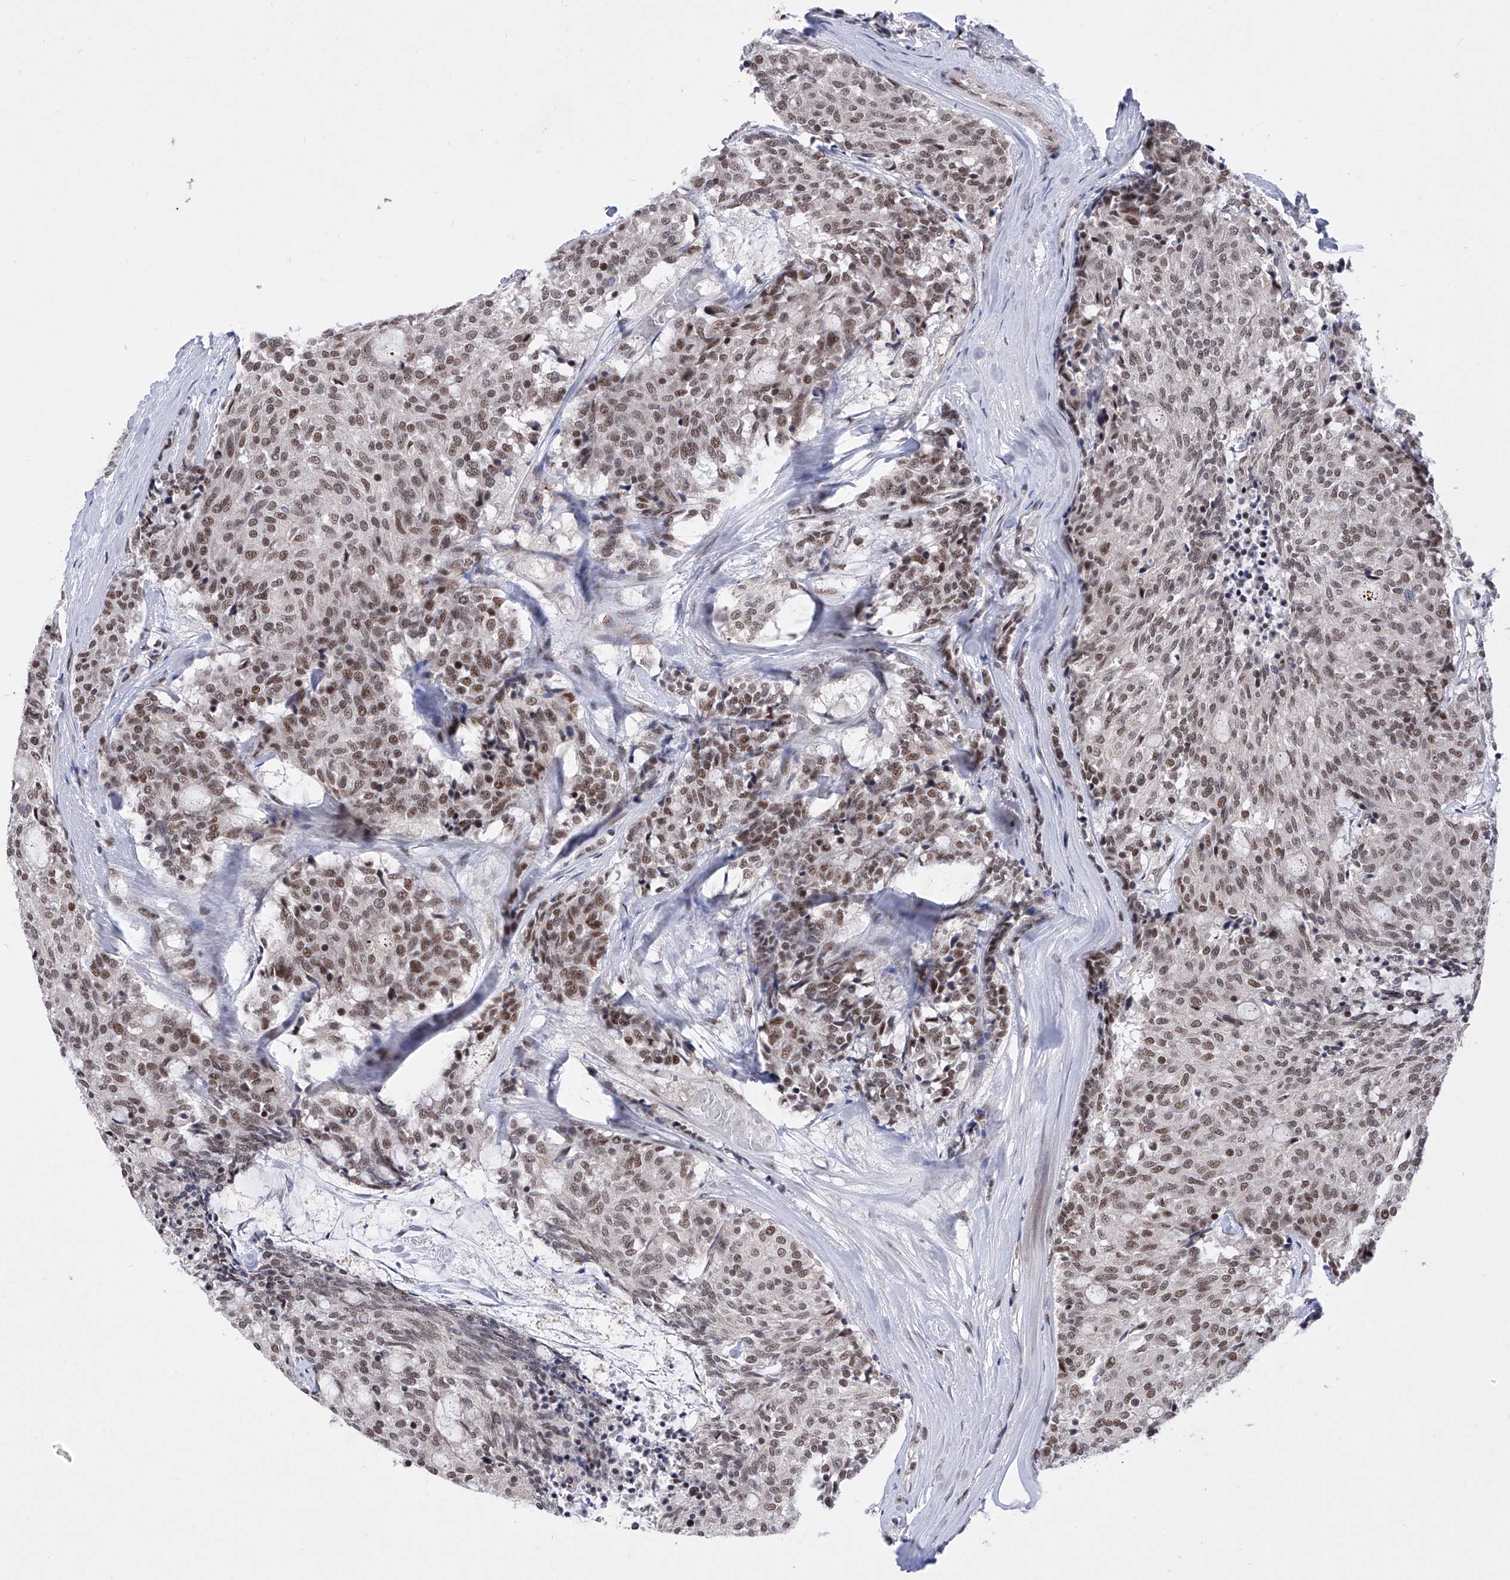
{"staining": {"intensity": "moderate", "quantity": ">75%", "location": "nuclear"}, "tissue": "carcinoid", "cell_type": "Tumor cells", "image_type": "cancer", "snomed": [{"axis": "morphology", "description": "Carcinoid, malignant, NOS"}, {"axis": "topography", "description": "Pancreas"}], "caption": "Immunohistochemical staining of human malignant carcinoid exhibits medium levels of moderate nuclear protein expression in about >75% of tumor cells. (DAB IHC with brightfield microscopy, high magnification).", "gene": "RAD54L", "patient": {"sex": "female", "age": 54}}